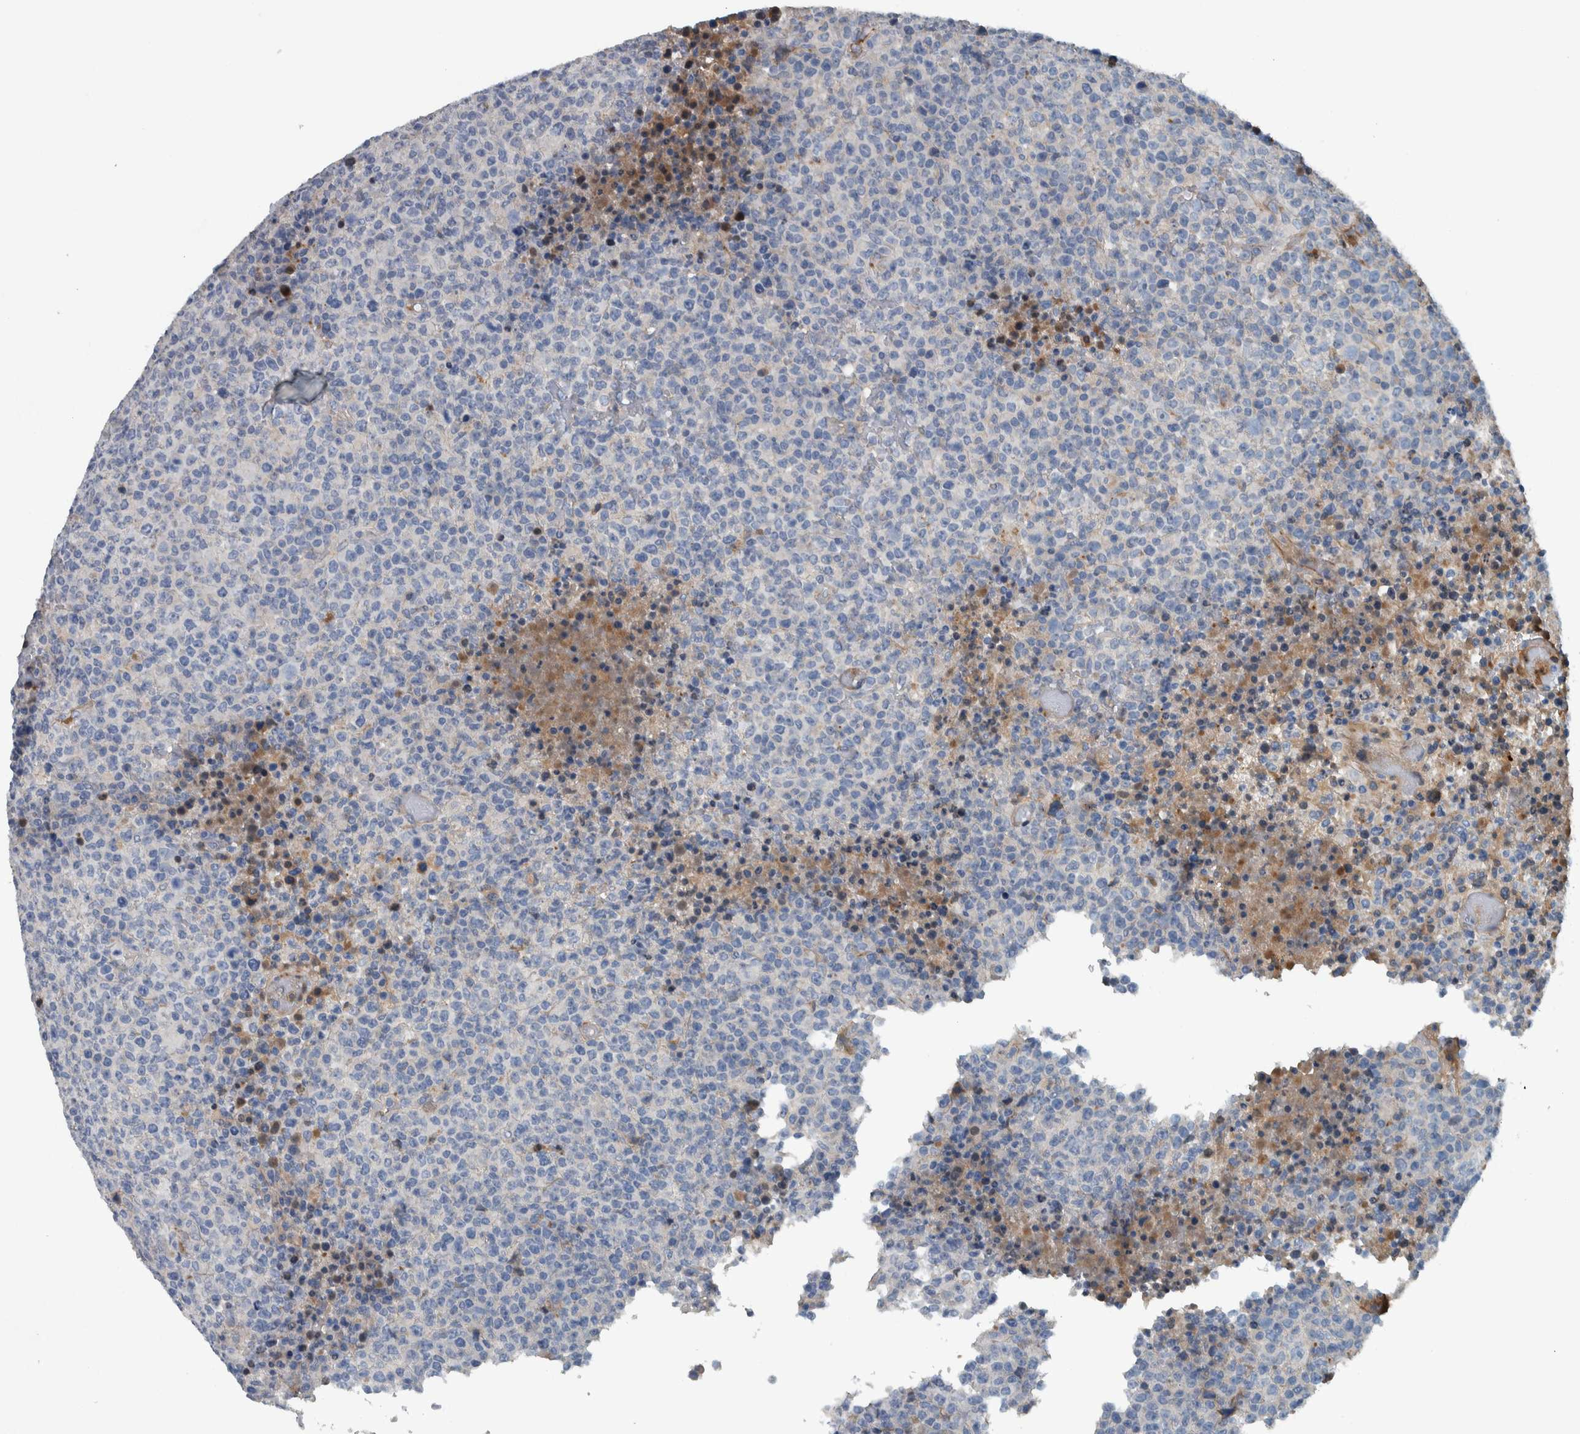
{"staining": {"intensity": "negative", "quantity": "none", "location": "none"}, "tissue": "lymphoma", "cell_type": "Tumor cells", "image_type": "cancer", "snomed": [{"axis": "morphology", "description": "Malignant lymphoma, non-Hodgkin's type, High grade"}, {"axis": "topography", "description": "Lymph node"}], "caption": "High magnification brightfield microscopy of malignant lymphoma, non-Hodgkin's type (high-grade) stained with DAB (brown) and counterstained with hematoxylin (blue): tumor cells show no significant staining.", "gene": "SERPINC1", "patient": {"sex": "male", "age": 13}}